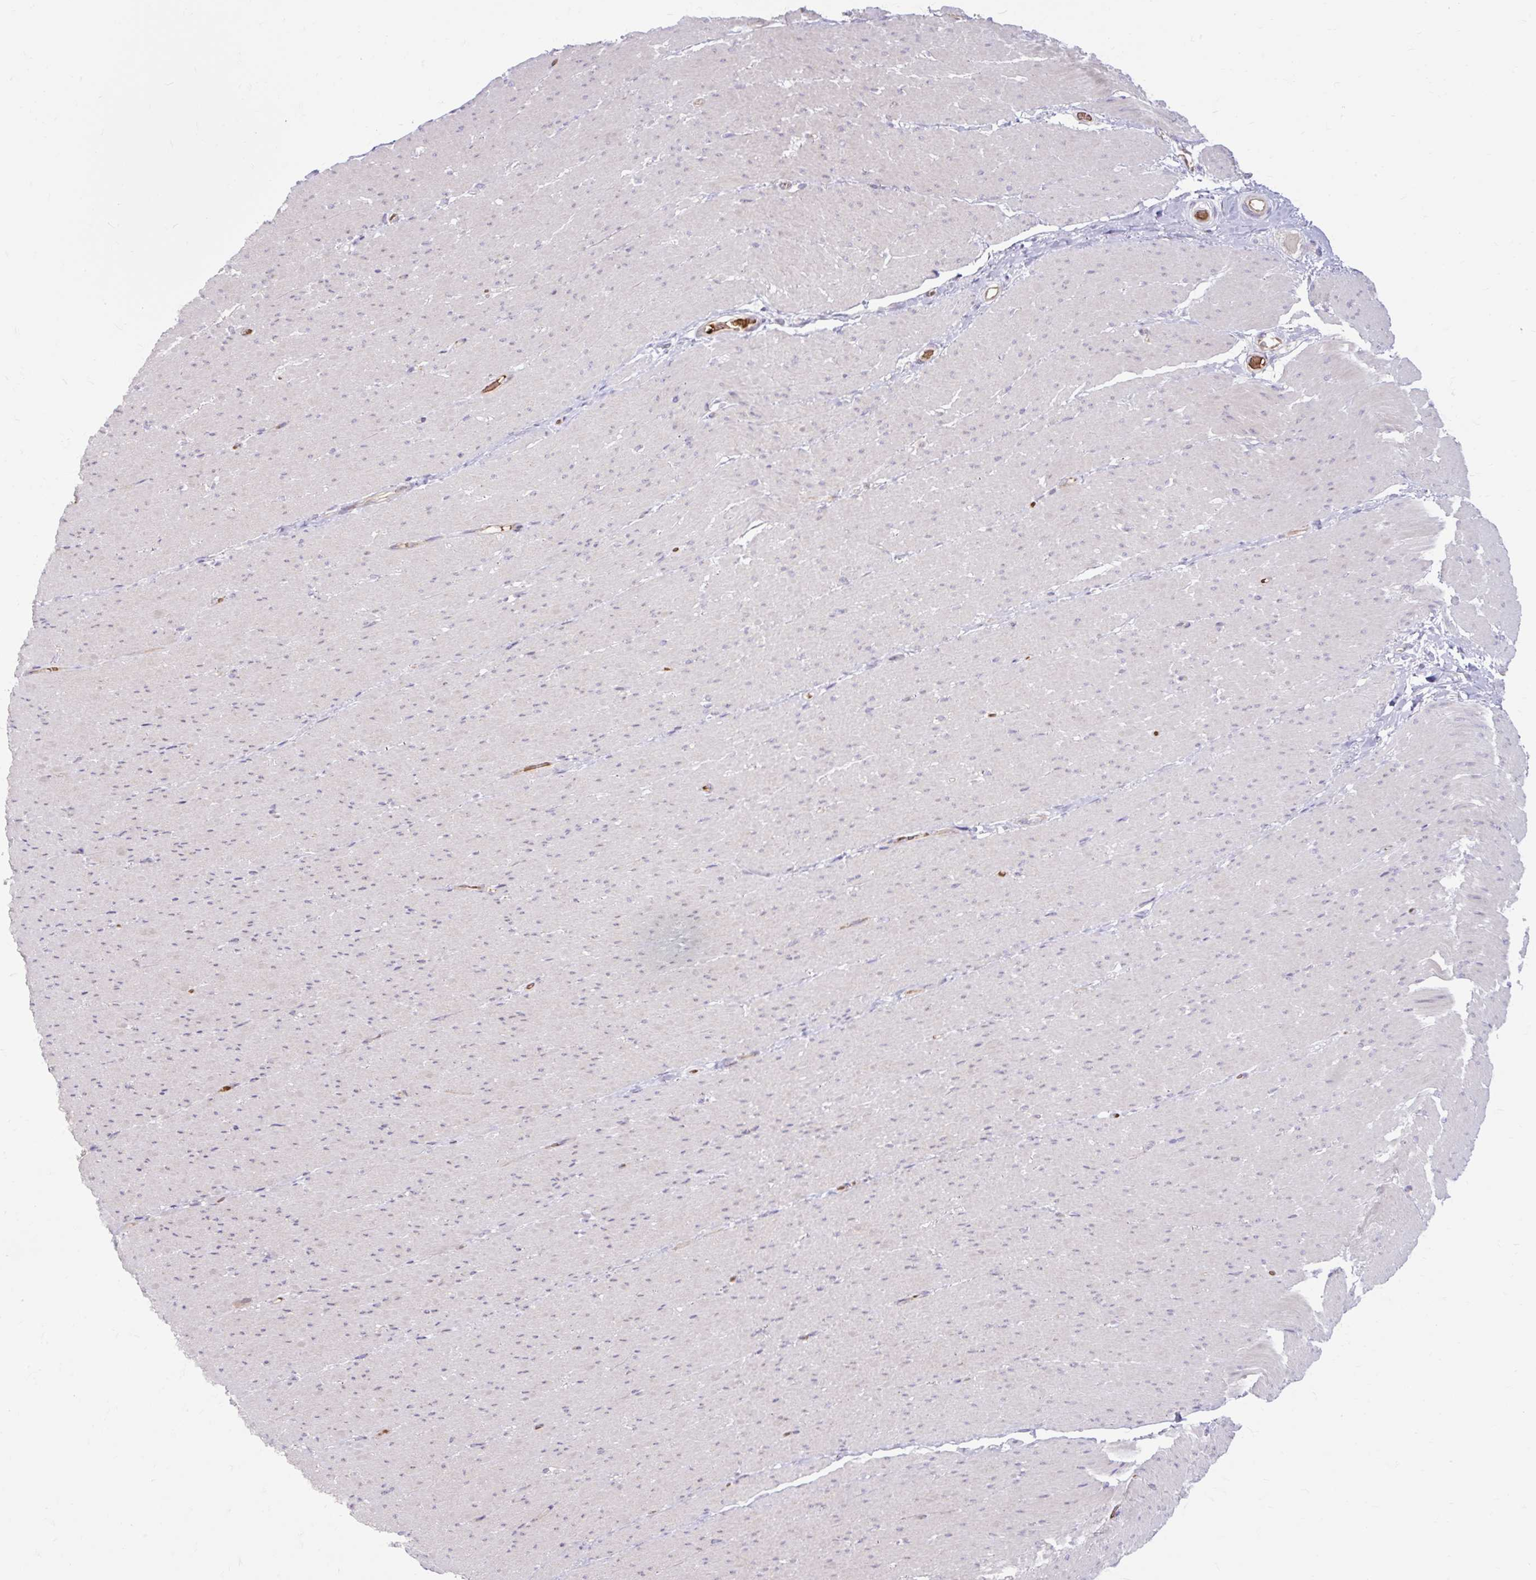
{"staining": {"intensity": "negative", "quantity": "none", "location": "none"}, "tissue": "smooth muscle", "cell_type": "Smooth muscle cells", "image_type": "normal", "snomed": [{"axis": "morphology", "description": "Normal tissue, NOS"}, {"axis": "topography", "description": "Smooth muscle"}, {"axis": "topography", "description": "Rectum"}], "caption": "High power microscopy image of an immunohistochemistry (IHC) image of benign smooth muscle, revealing no significant positivity in smooth muscle cells.", "gene": "USHBP1", "patient": {"sex": "male", "age": 53}}